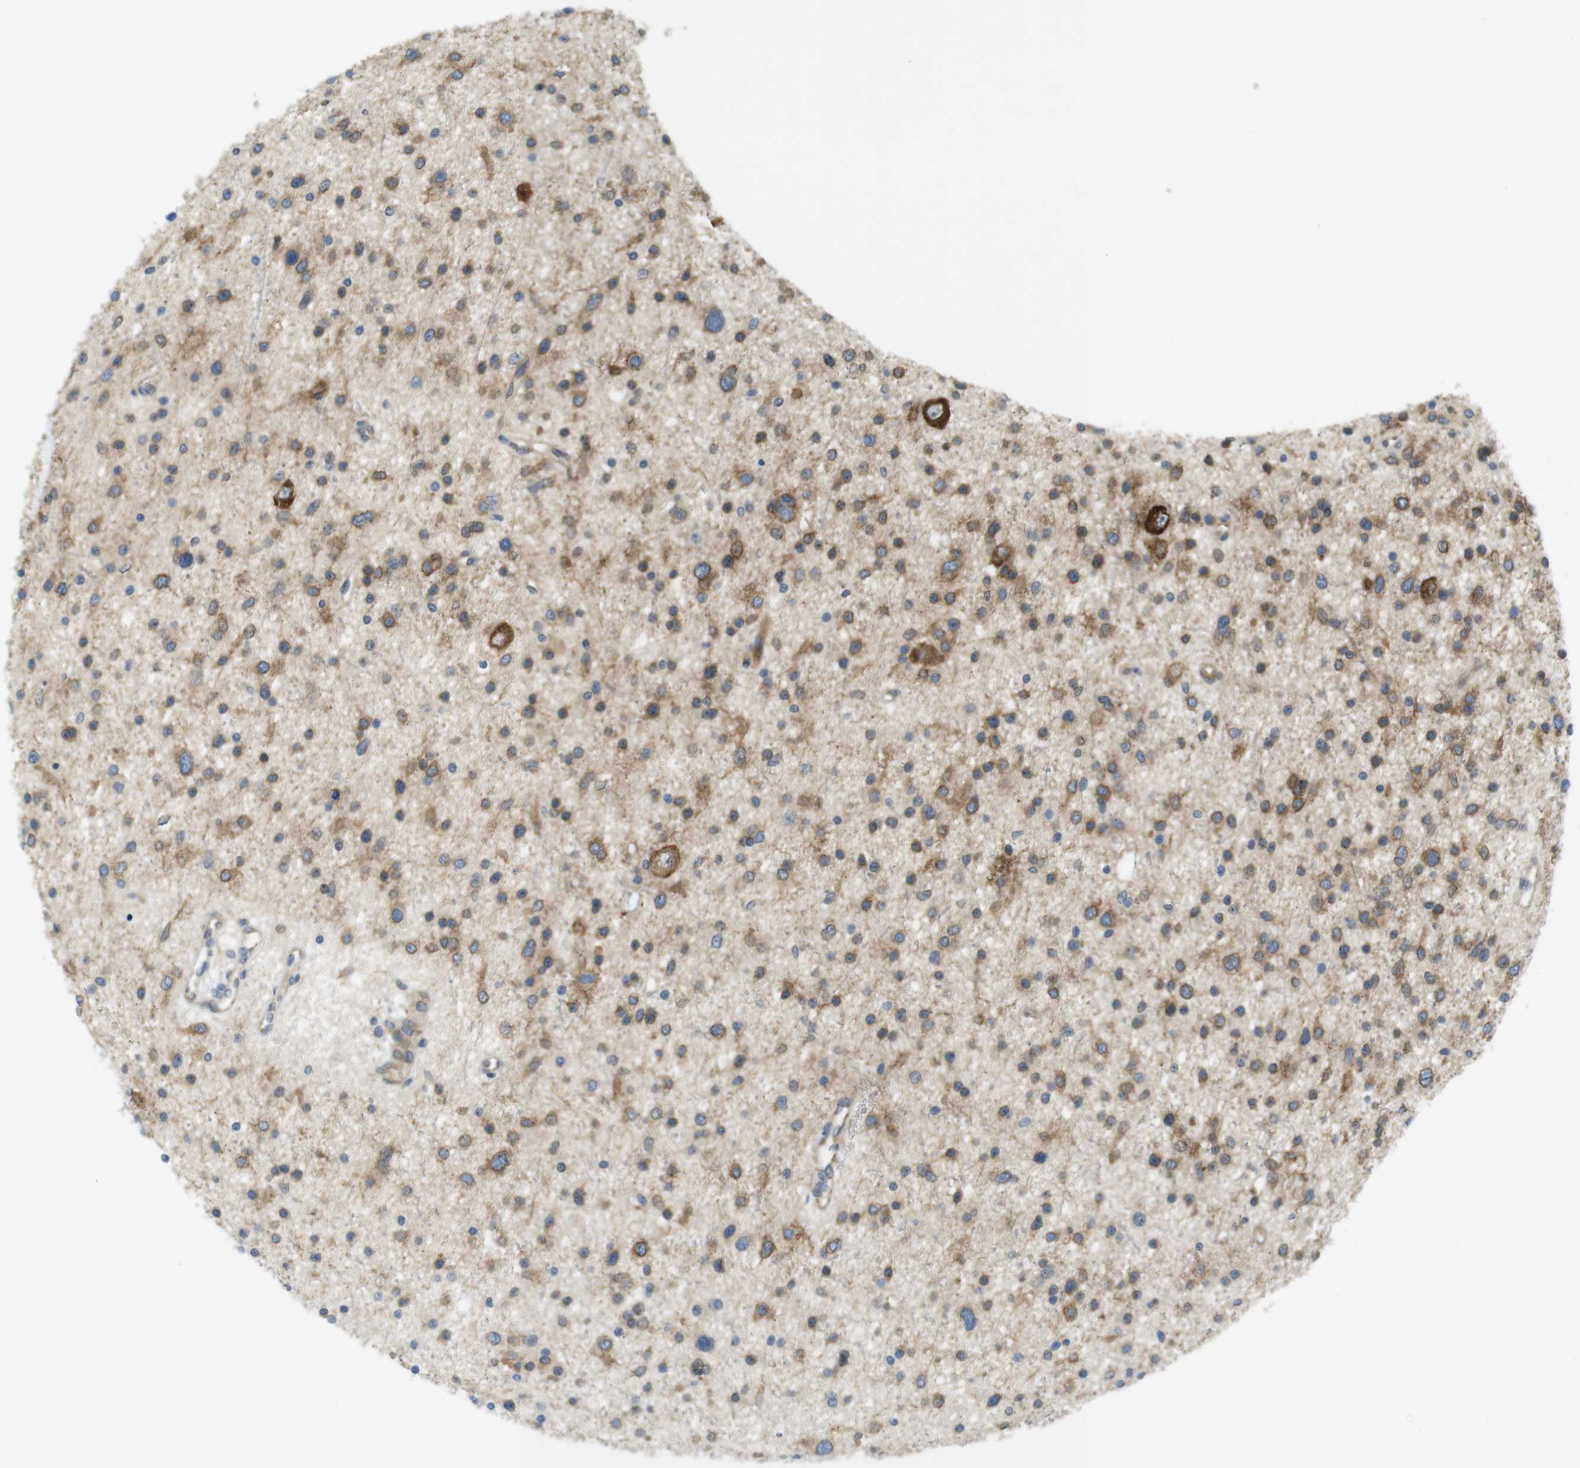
{"staining": {"intensity": "moderate", "quantity": ">75%", "location": "cytoplasmic/membranous"}, "tissue": "glioma", "cell_type": "Tumor cells", "image_type": "cancer", "snomed": [{"axis": "morphology", "description": "Glioma, malignant, Low grade"}, {"axis": "topography", "description": "Brain"}], "caption": "Malignant low-grade glioma stained with a protein marker exhibits moderate staining in tumor cells.", "gene": "GJC3", "patient": {"sex": "female", "age": 37}}